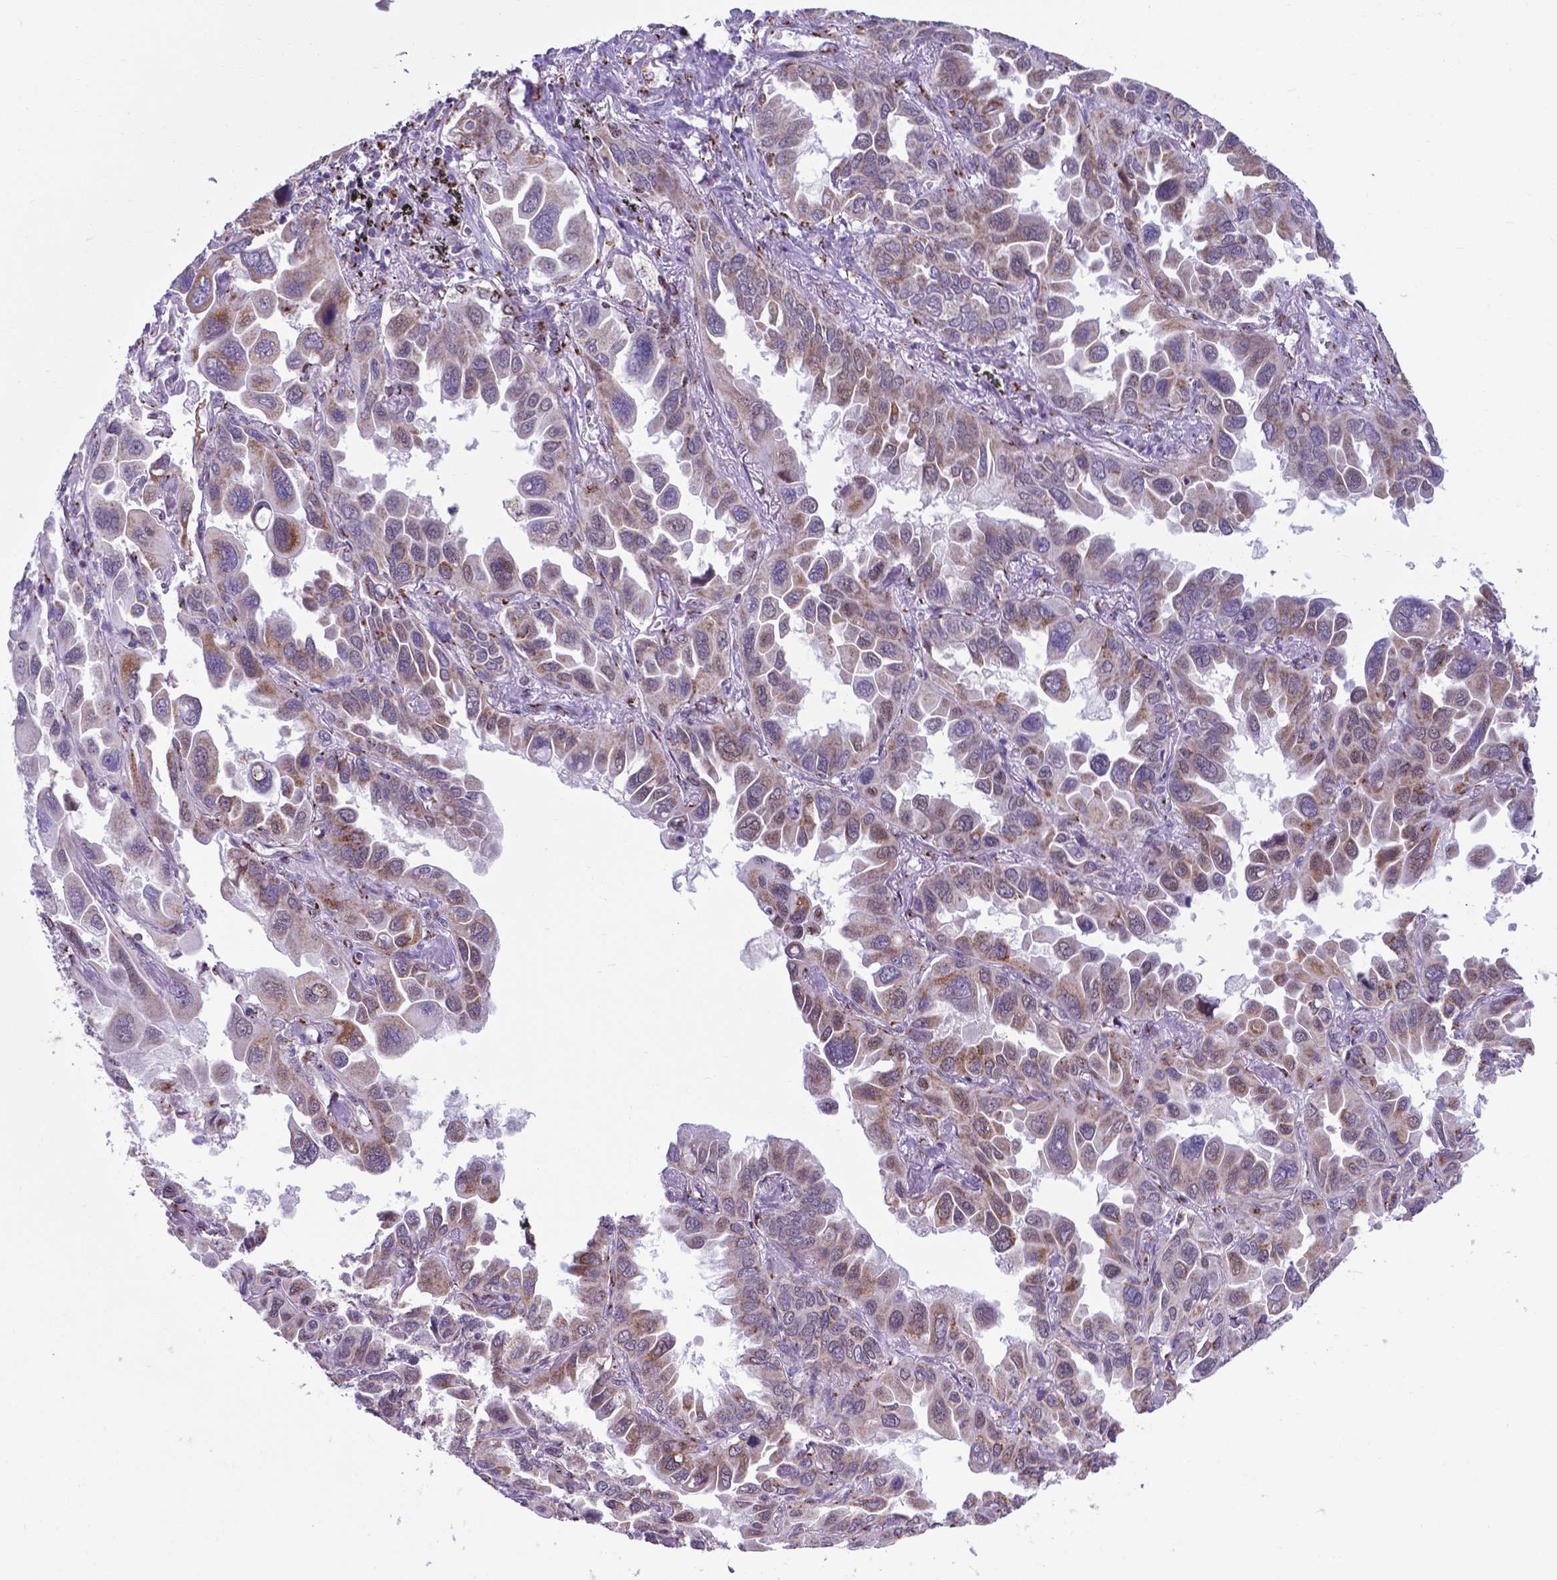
{"staining": {"intensity": "moderate", "quantity": "<25%", "location": "cytoplasmic/membranous"}, "tissue": "lung cancer", "cell_type": "Tumor cells", "image_type": "cancer", "snomed": [{"axis": "morphology", "description": "Adenocarcinoma, NOS"}, {"axis": "topography", "description": "Lung"}], "caption": "Human adenocarcinoma (lung) stained with a brown dye exhibits moderate cytoplasmic/membranous positive expression in about <25% of tumor cells.", "gene": "MRPL10", "patient": {"sex": "male", "age": 64}}